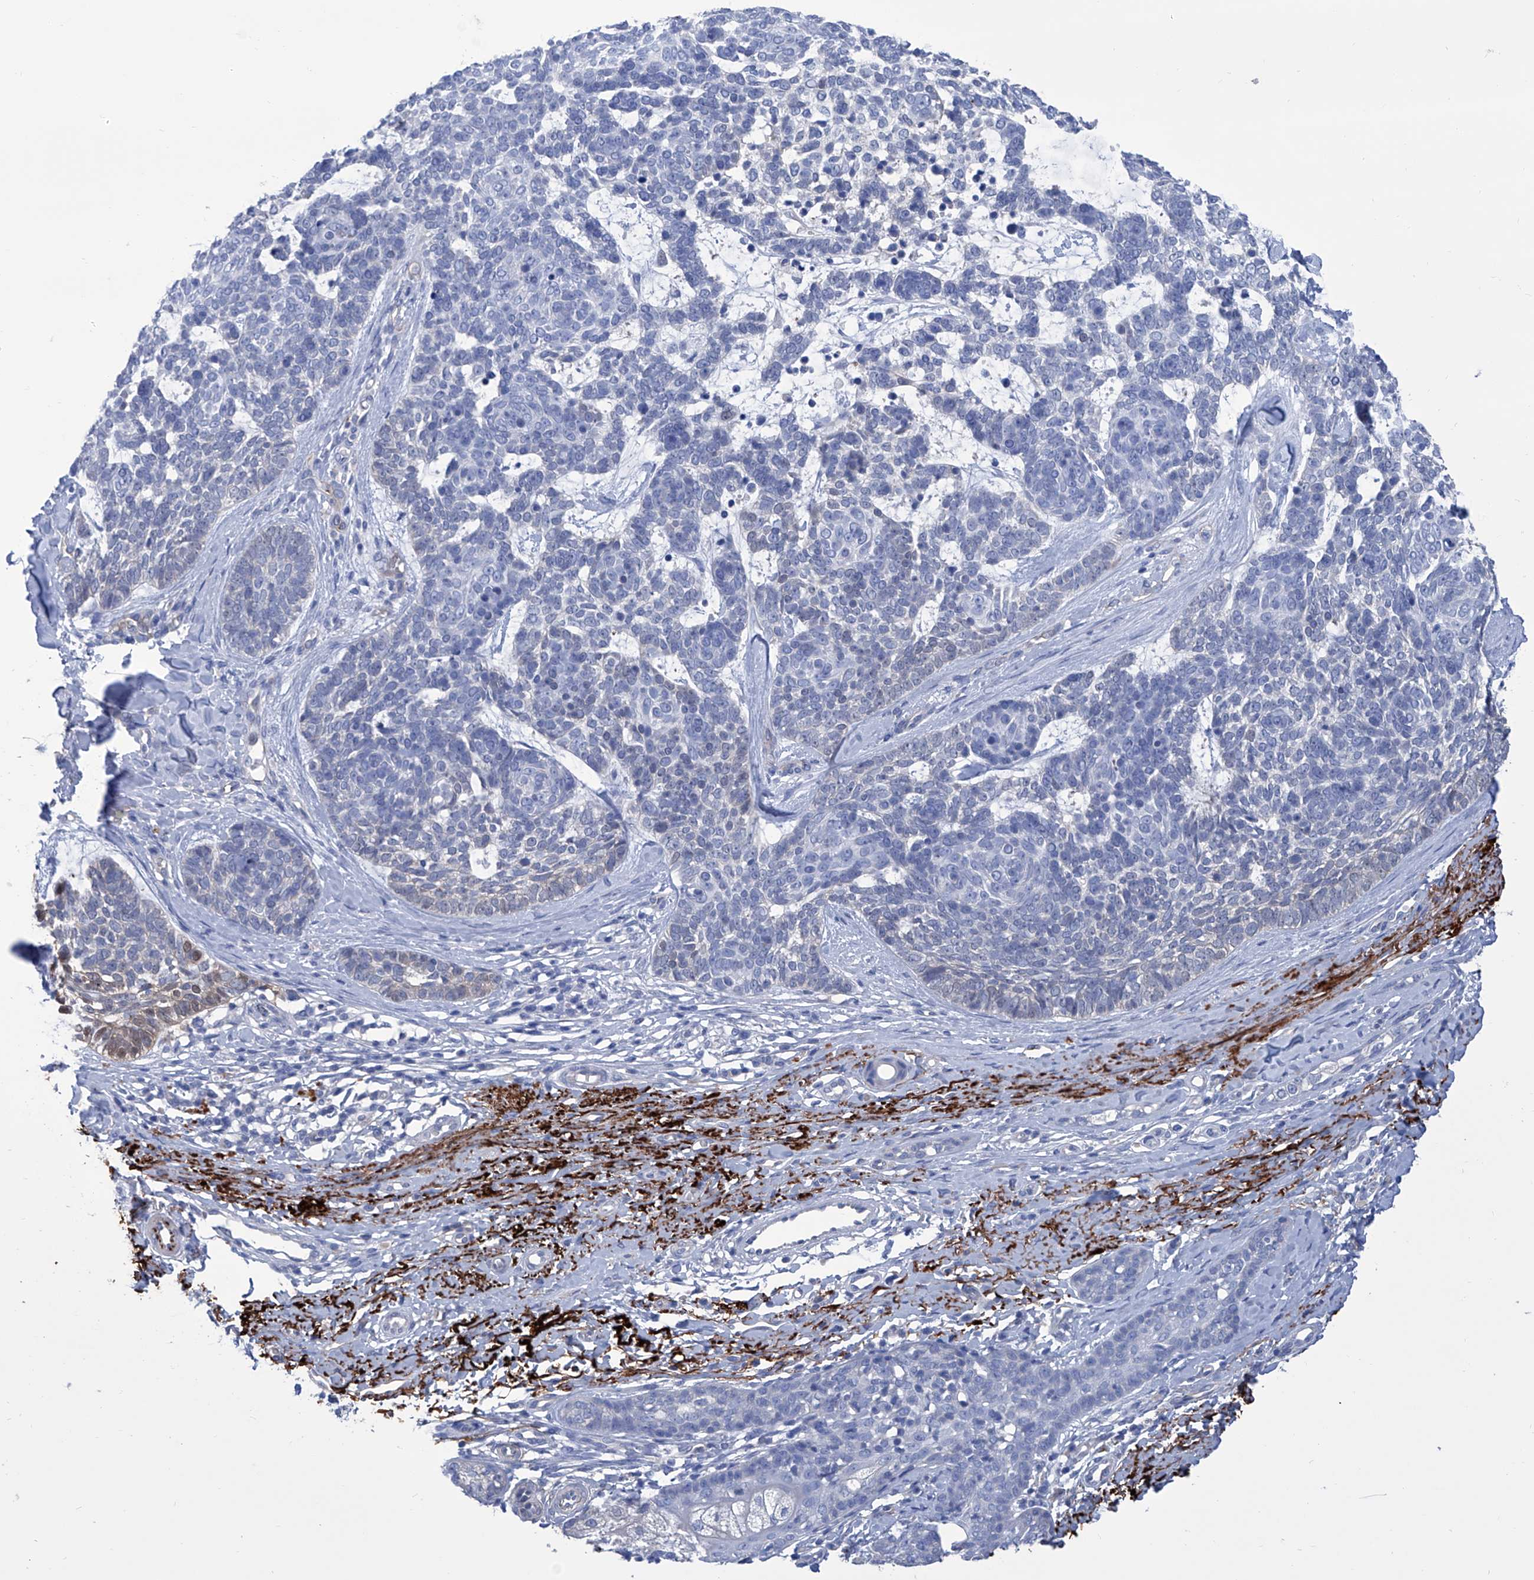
{"staining": {"intensity": "negative", "quantity": "none", "location": "none"}, "tissue": "skin cancer", "cell_type": "Tumor cells", "image_type": "cancer", "snomed": [{"axis": "morphology", "description": "Basal cell carcinoma"}, {"axis": "topography", "description": "Skin"}], "caption": "Human basal cell carcinoma (skin) stained for a protein using IHC exhibits no staining in tumor cells.", "gene": "SMS", "patient": {"sex": "female", "age": 81}}